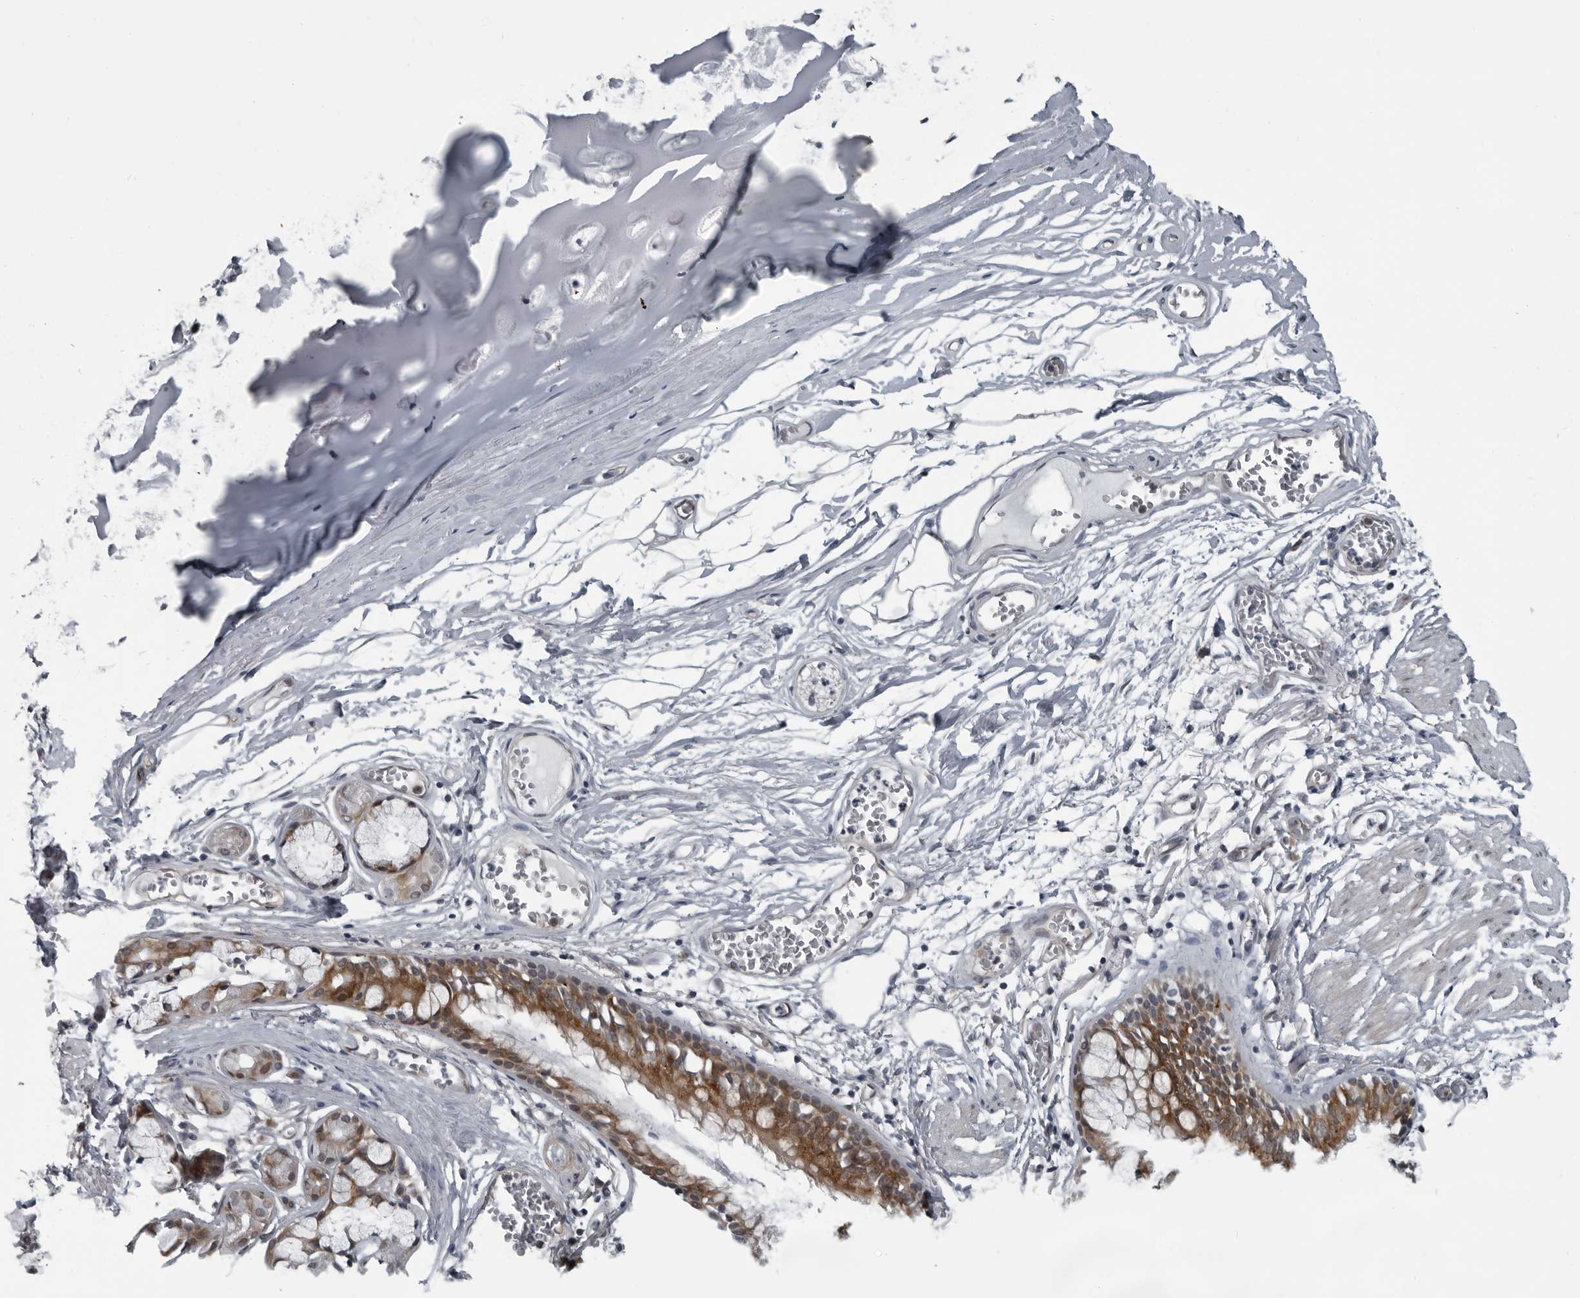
{"staining": {"intensity": "moderate", "quantity": ">75%", "location": "cytoplasmic/membranous"}, "tissue": "bronchus", "cell_type": "Respiratory epithelial cells", "image_type": "normal", "snomed": [{"axis": "morphology", "description": "Normal tissue, NOS"}, {"axis": "topography", "description": "Bronchus"}, {"axis": "topography", "description": "Lung"}], "caption": "A micrograph of bronchus stained for a protein displays moderate cytoplasmic/membranous brown staining in respiratory epithelial cells. (DAB = brown stain, brightfield microscopy at high magnification).", "gene": "FAM102B", "patient": {"sex": "male", "age": 56}}